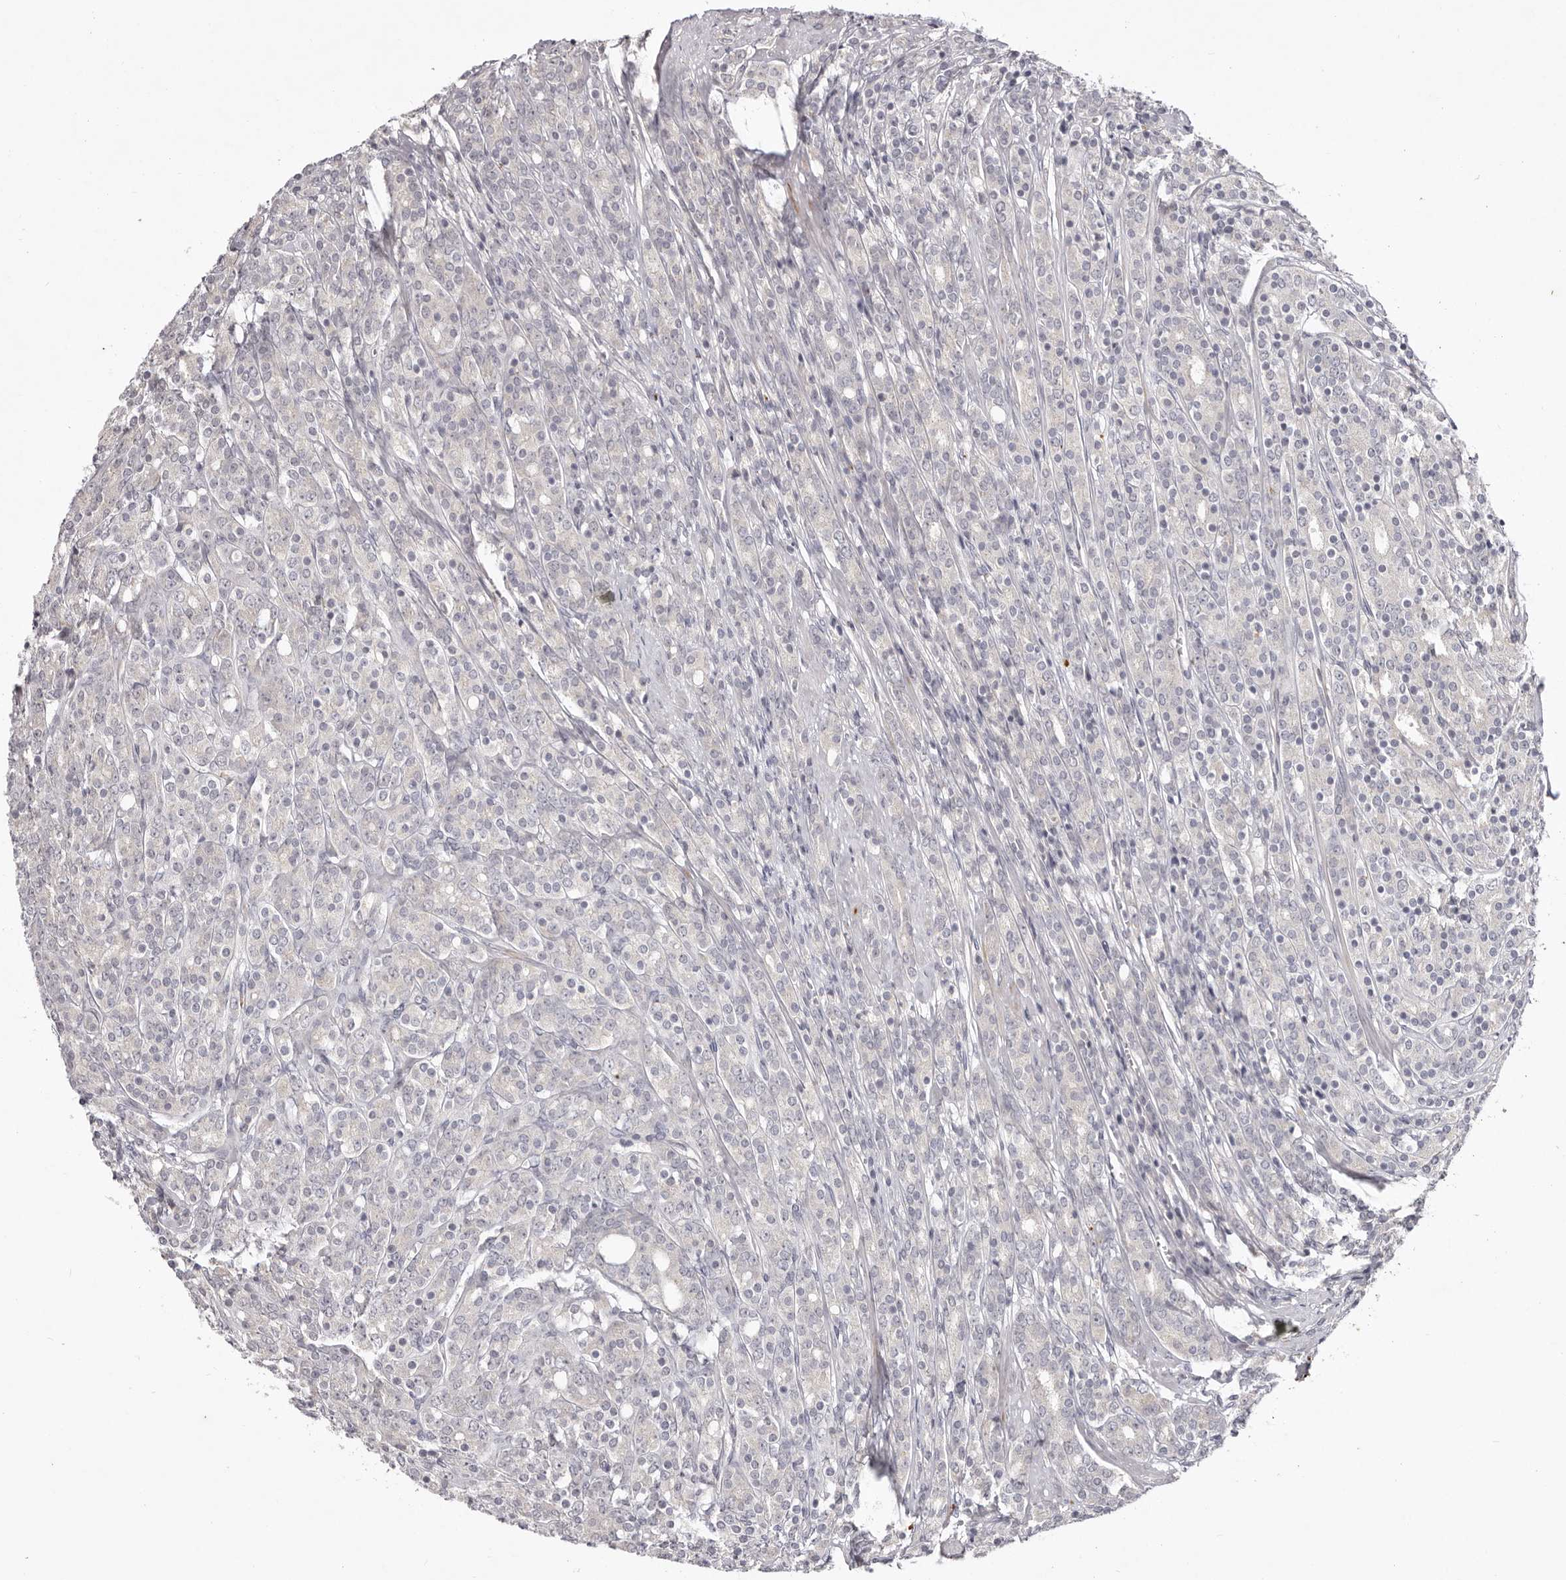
{"staining": {"intensity": "negative", "quantity": "none", "location": "none"}, "tissue": "prostate cancer", "cell_type": "Tumor cells", "image_type": "cancer", "snomed": [{"axis": "morphology", "description": "Adenocarcinoma, High grade"}, {"axis": "topography", "description": "Prostate"}], "caption": "Micrograph shows no protein positivity in tumor cells of prostate cancer tissue. (DAB IHC with hematoxylin counter stain).", "gene": "GARNL3", "patient": {"sex": "male", "age": 62}}